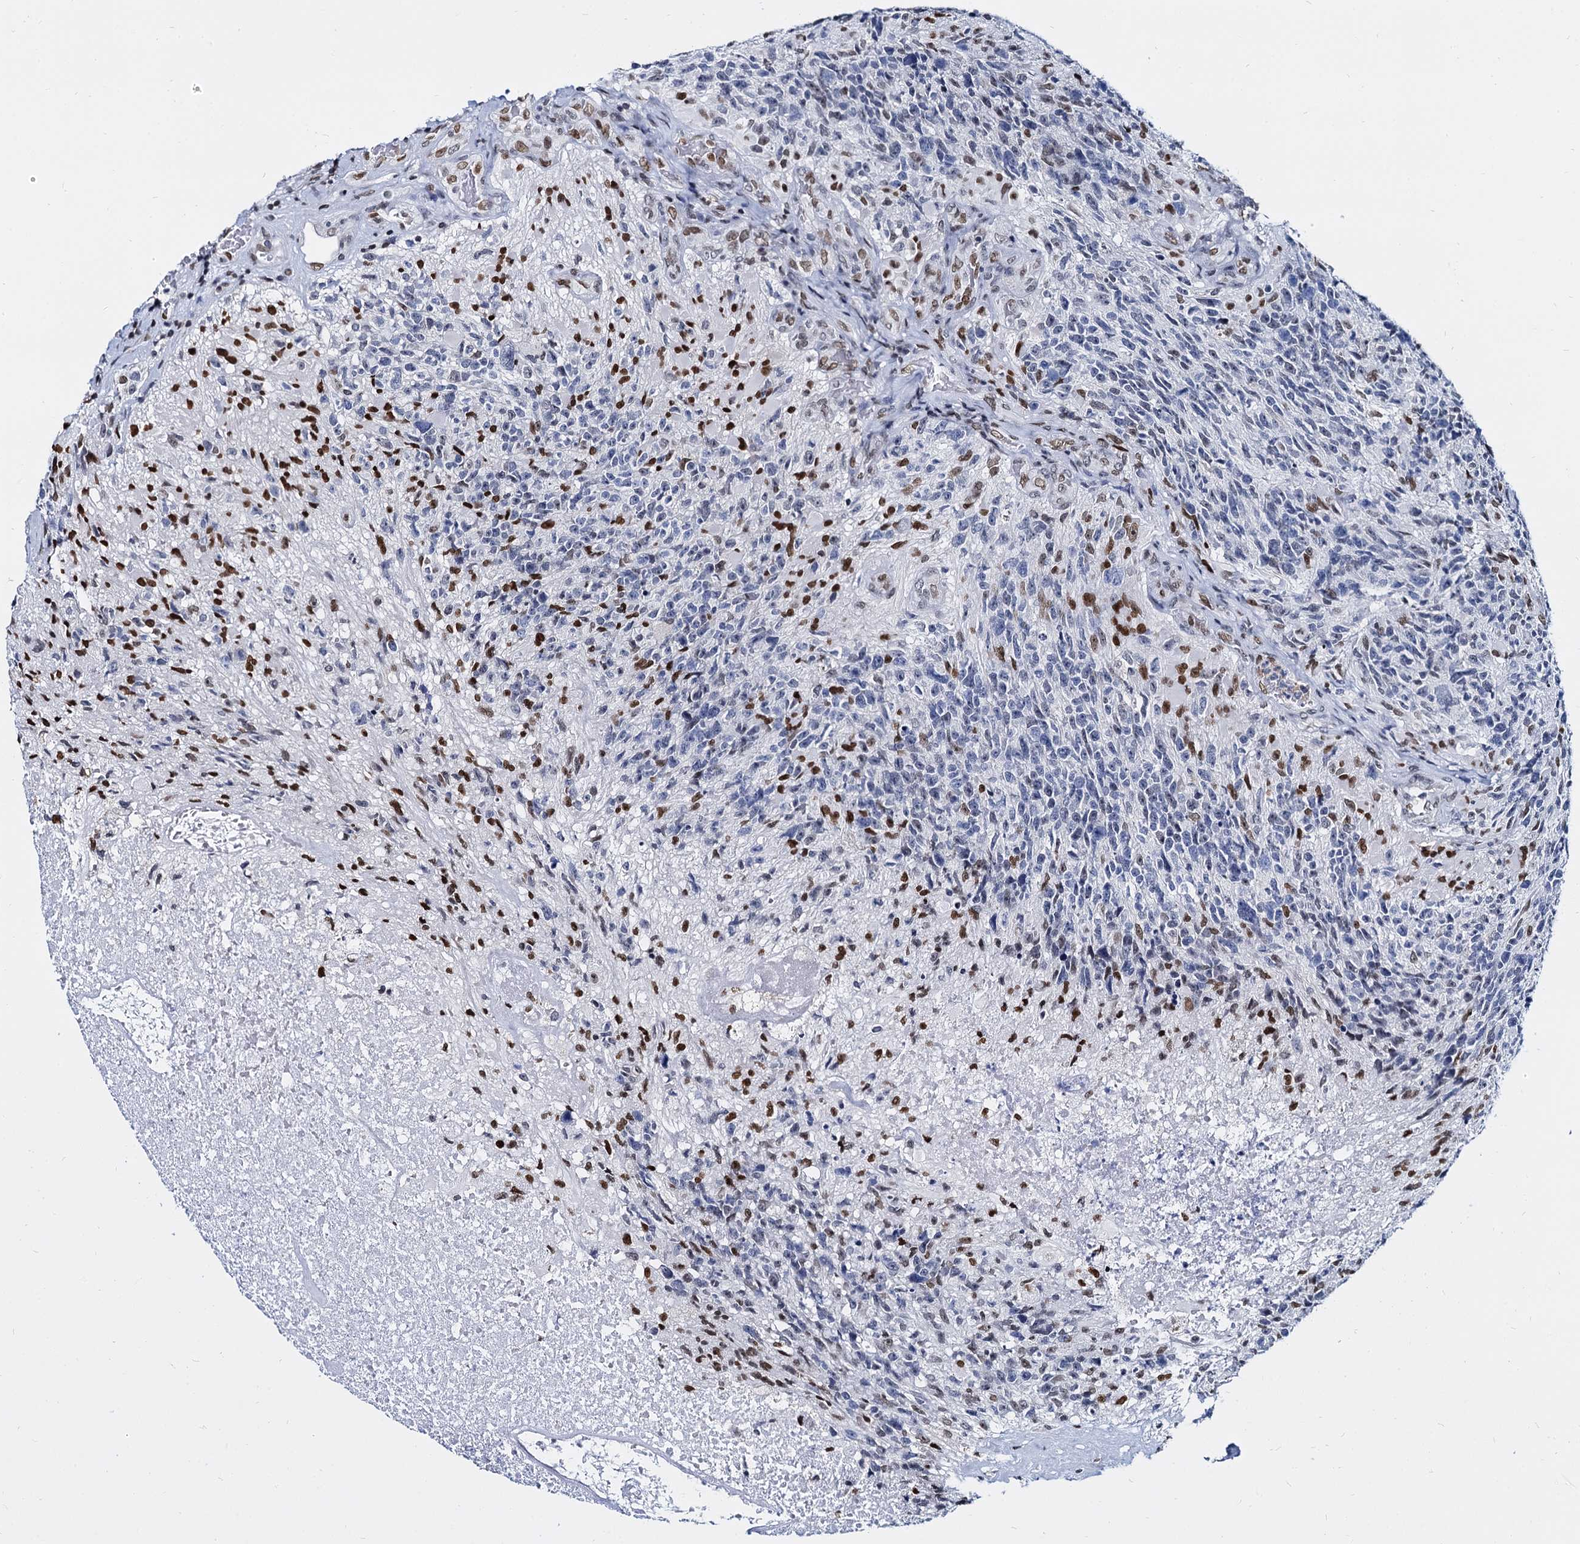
{"staining": {"intensity": "strong", "quantity": "<25%", "location": "nuclear"}, "tissue": "glioma", "cell_type": "Tumor cells", "image_type": "cancer", "snomed": [{"axis": "morphology", "description": "Glioma, malignant, High grade"}, {"axis": "topography", "description": "Brain"}], "caption": "A photomicrograph of human malignant glioma (high-grade) stained for a protein displays strong nuclear brown staining in tumor cells.", "gene": "CMAS", "patient": {"sex": "male", "age": 76}}